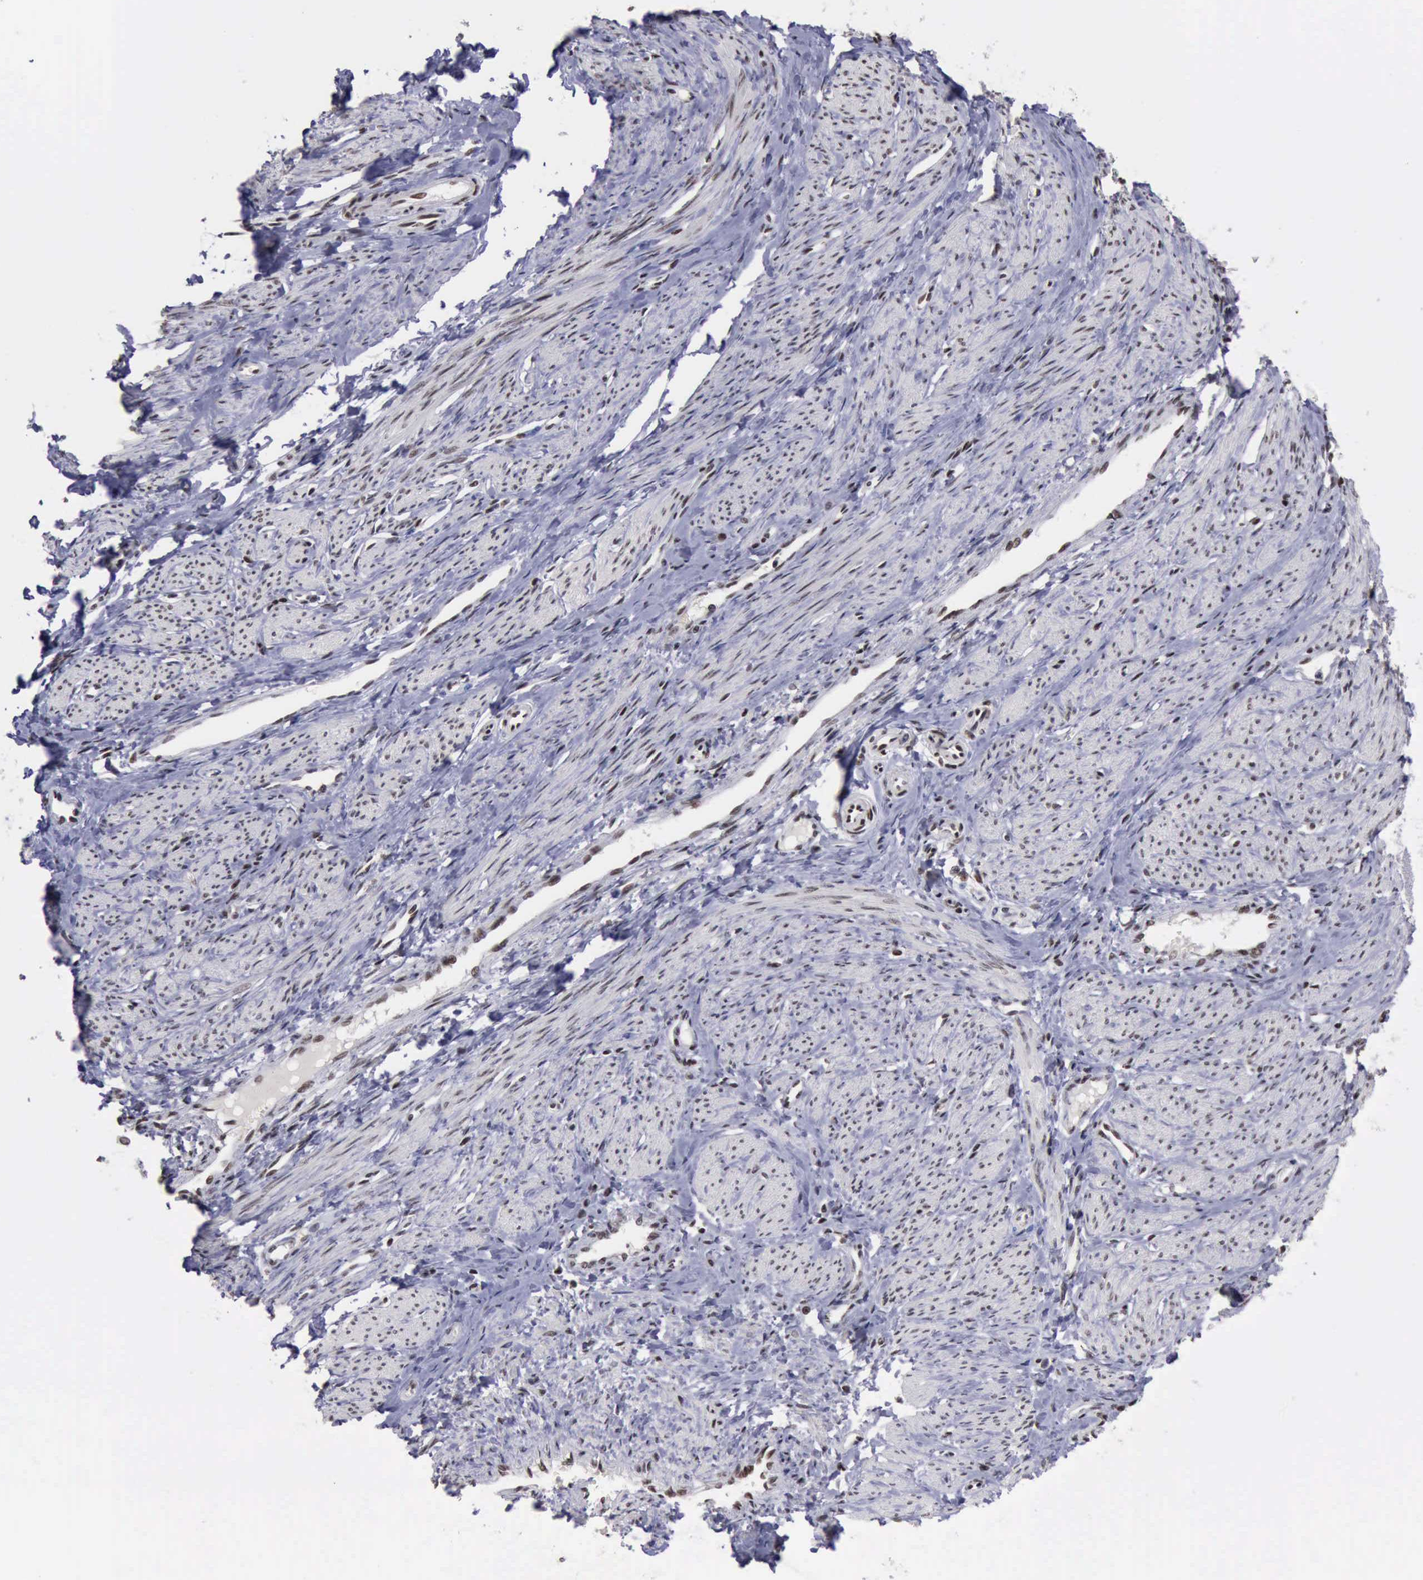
{"staining": {"intensity": "moderate", "quantity": "25%-75%", "location": "nuclear"}, "tissue": "smooth muscle", "cell_type": "Smooth muscle cells", "image_type": "normal", "snomed": [{"axis": "morphology", "description": "Normal tissue, NOS"}, {"axis": "topography", "description": "Smooth muscle"}, {"axis": "topography", "description": "Uterus"}], "caption": "This is an image of IHC staining of normal smooth muscle, which shows moderate expression in the nuclear of smooth muscle cells.", "gene": "YY1", "patient": {"sex": "female", "age": 39}}